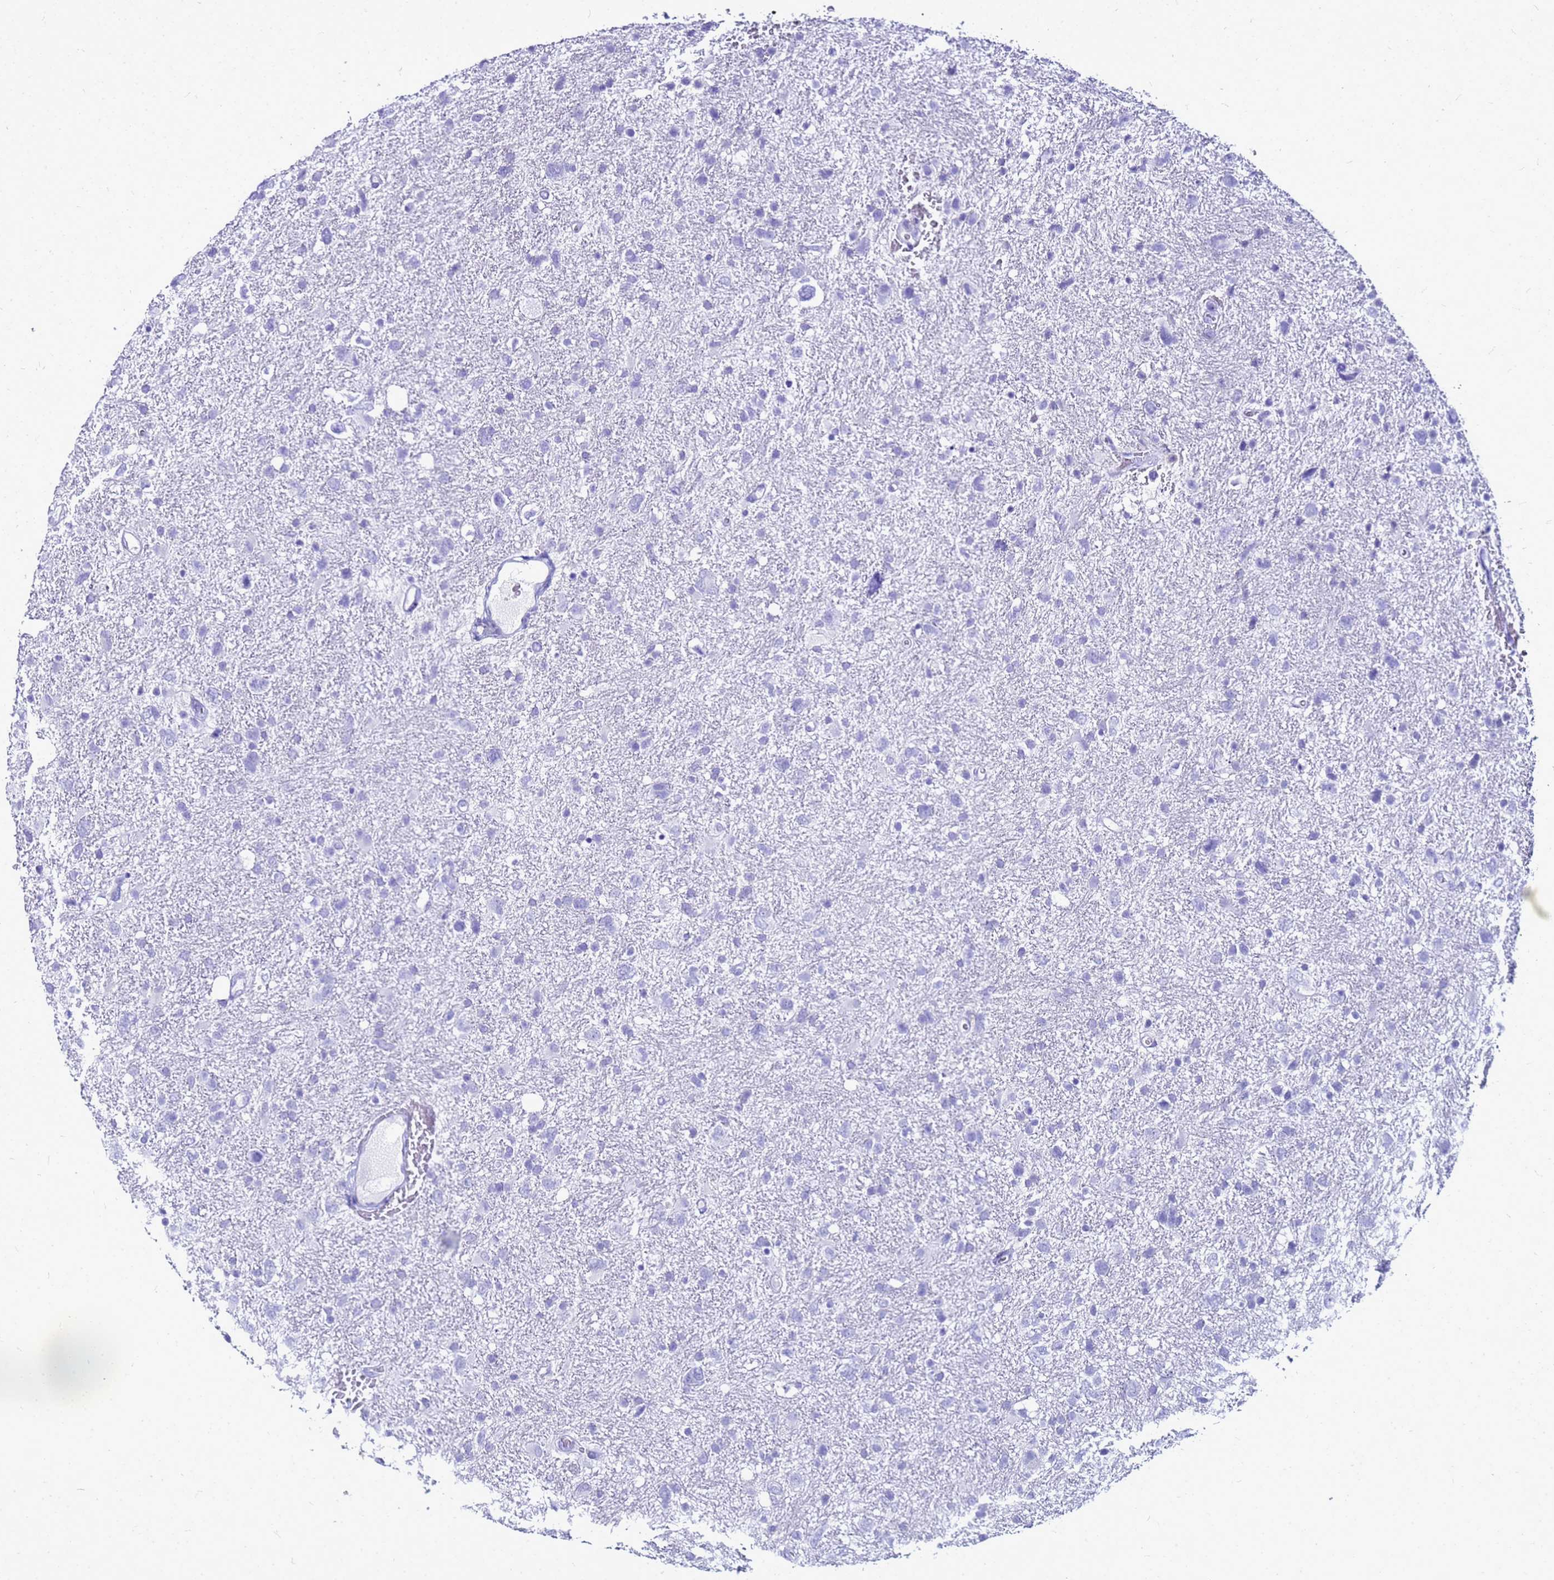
{"staining": {"intensity": "negative", "quantity": "none", "location": "none"}, "tissue": "glioma", "cell_type": "Tumor cells", "image_type": "cancer", "snomed": [{"axis": "morphology", "description": "Glioma, malignant, High grade"}, {"axis": "topography", "description": "Brain"}], "caption": "This is a image of IHC staining of glioma, which shows no expression in tumor cells.", "gene": "CSTA", "patient": {"sex": "male", "age": 61}}